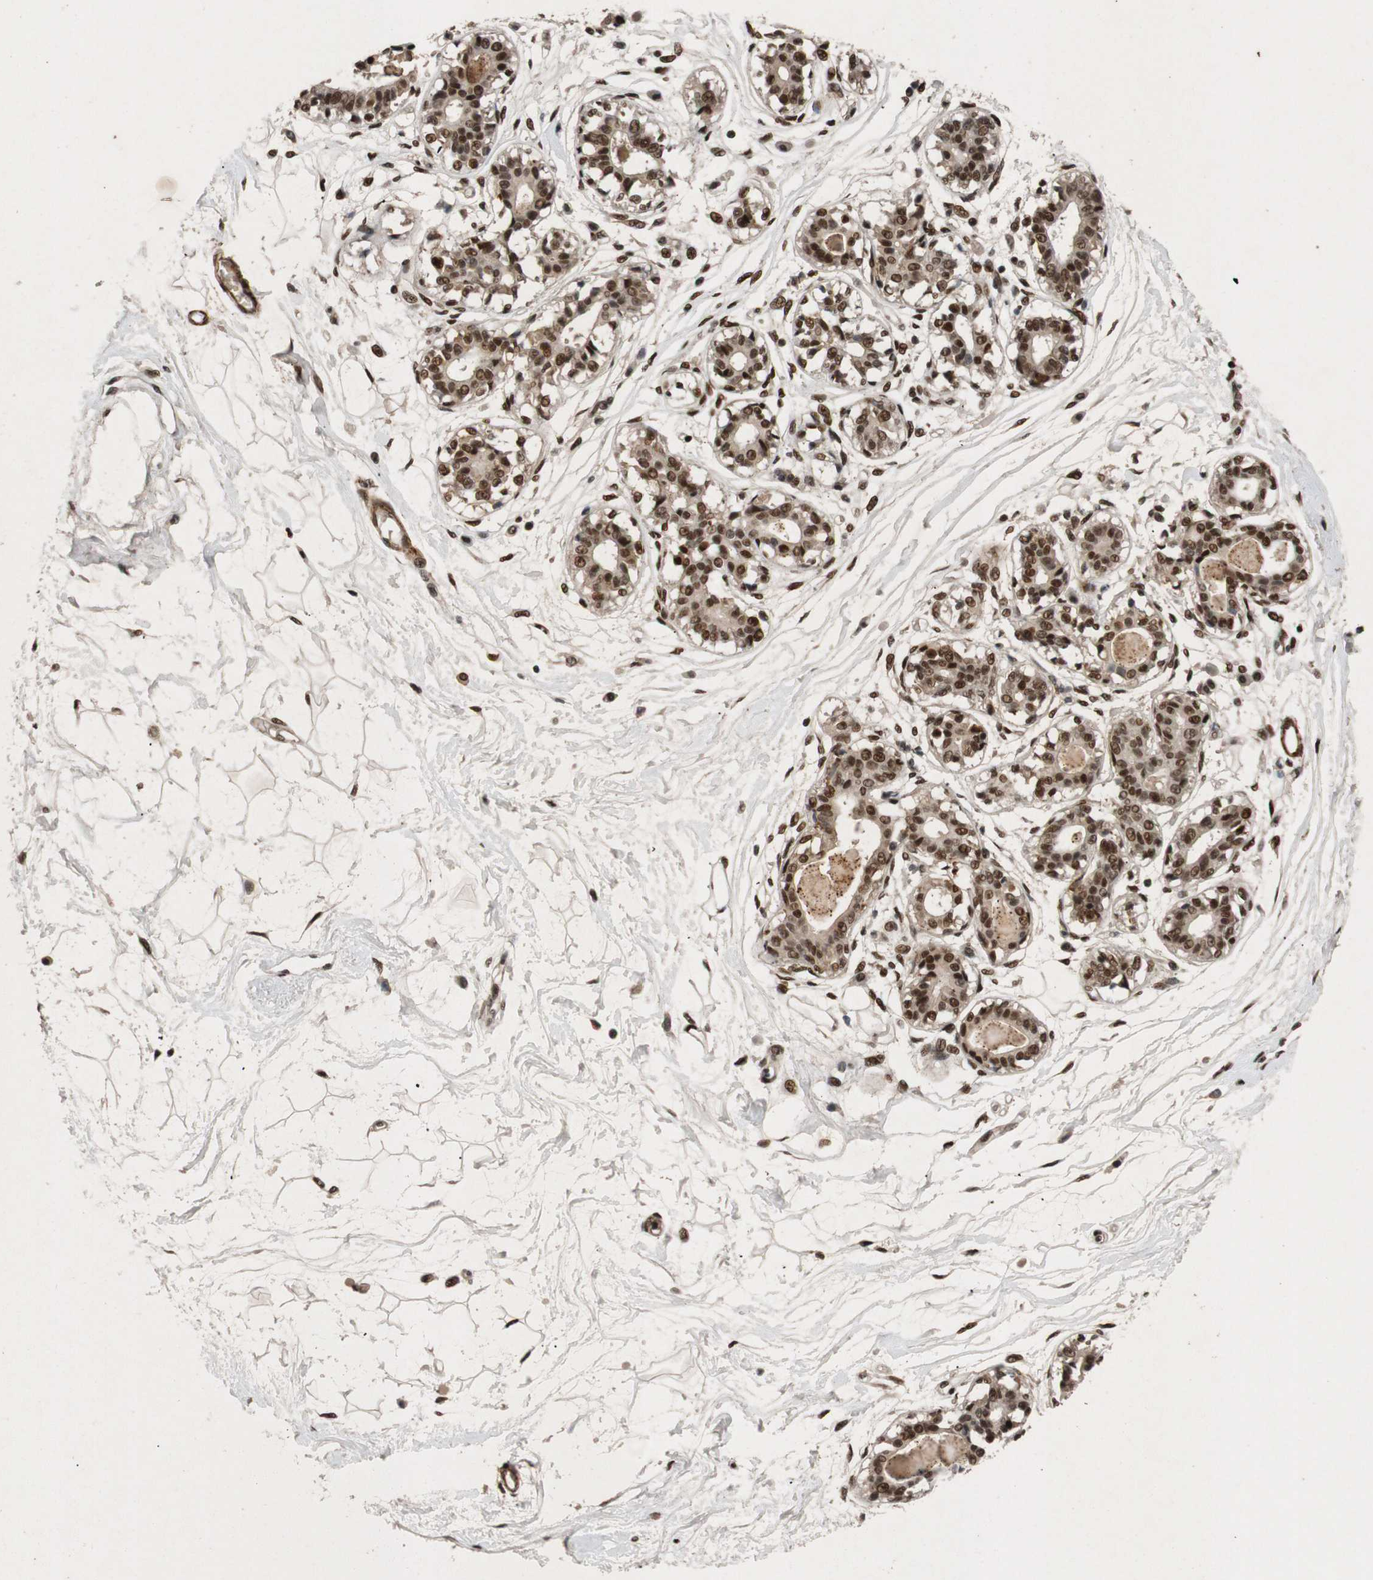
{"staining": {"intensity": "moderate", "quantity": ">75%", "location": "nuclear"}, "tissue": "breast", "cell_type": "Adipocytes", "image_type": "normal", "snomed": [{"axis": "morphology", "description": "Normal tissue, NOS"}, {"axis": "topography", "description": "Breast"}], "caption": "Normal breast was stained to show a protein in brown. There is medium levels of moderate nuclear staining in approximately >75% of adipocytes.", "gene": "HEXIM1", "patient": {"sex": "female", "age": 45}}